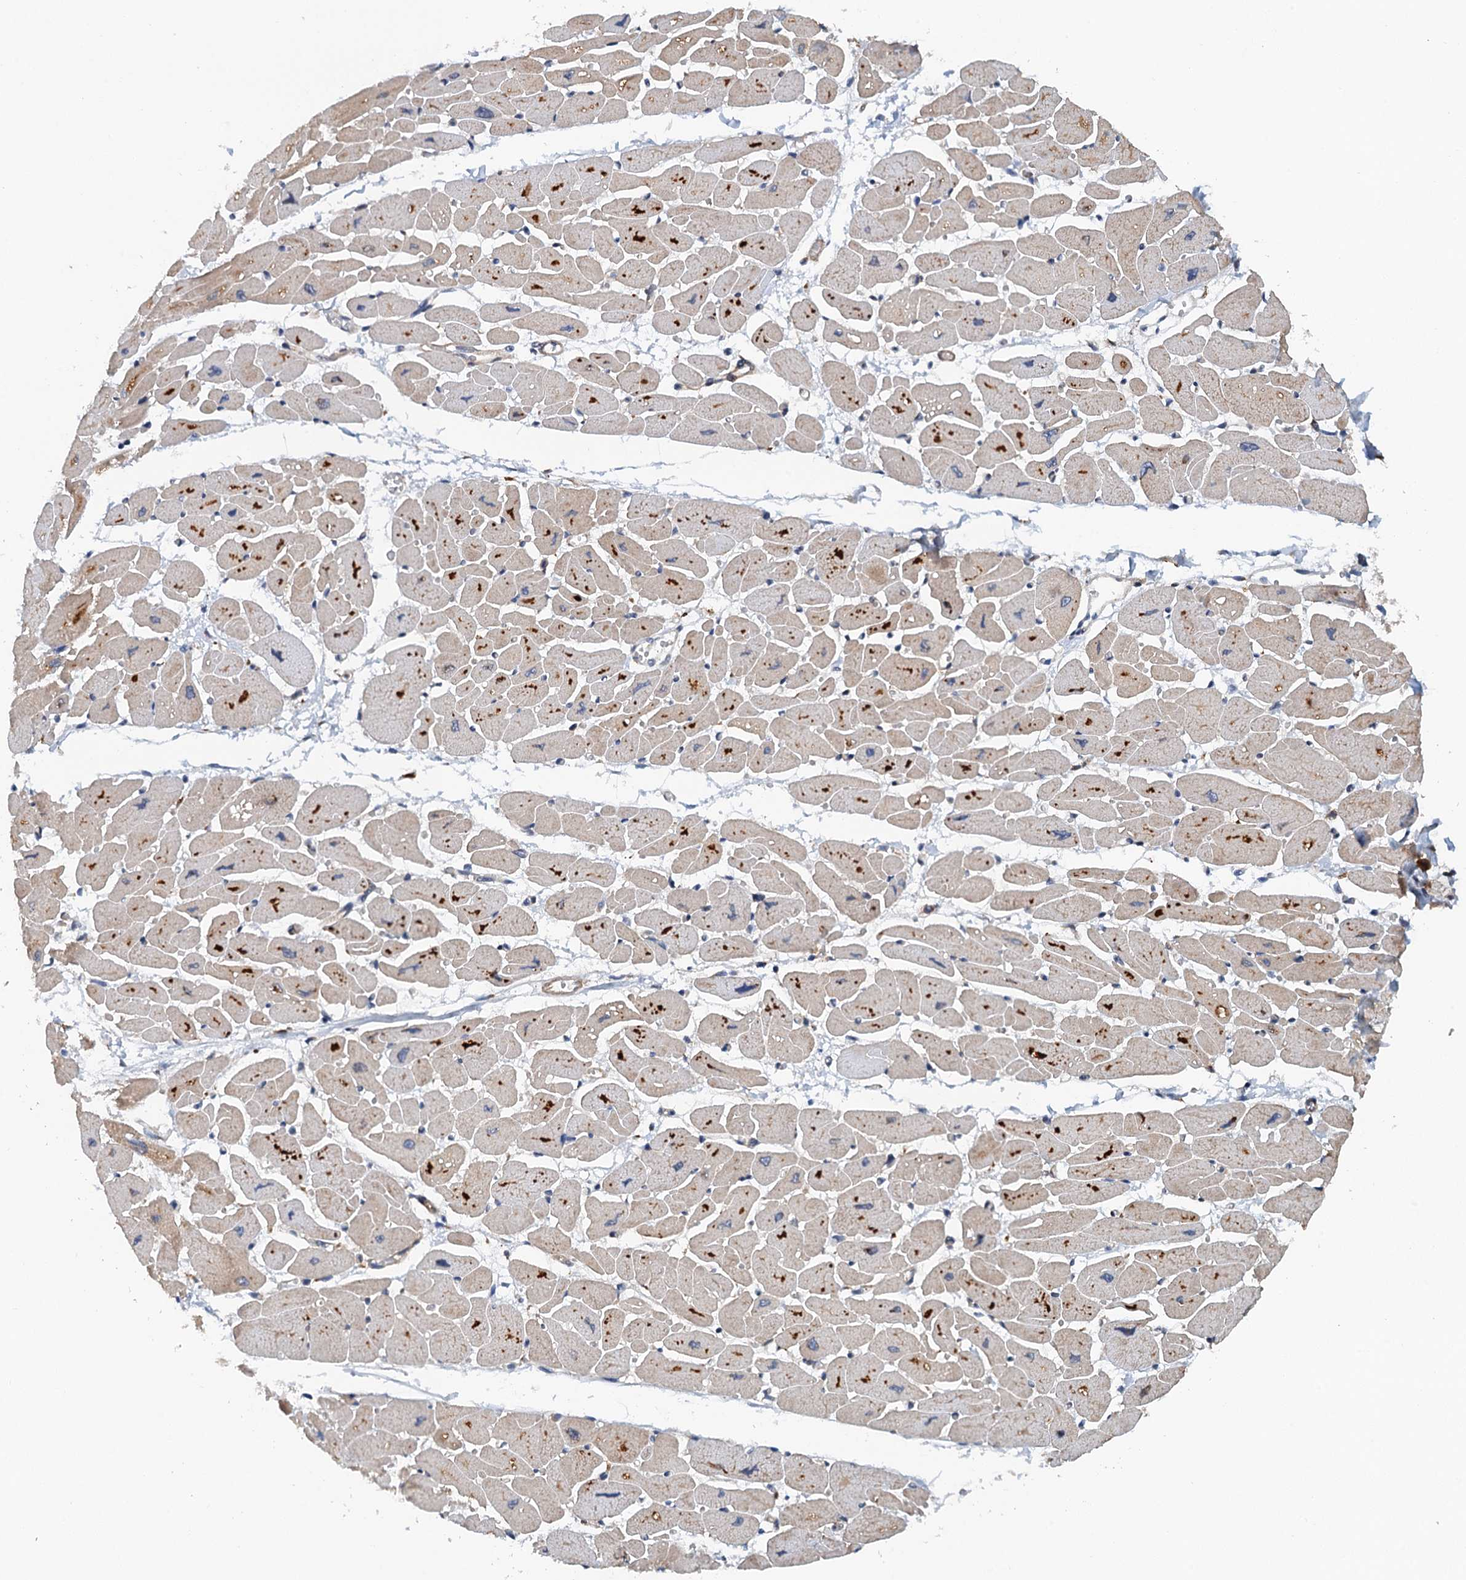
{"staining": {"intensity": "moderate", "quantity": "25%-75%", "location": "cytoplasmic/membranous"}, "tissue": "heart muscle", "cell_type": "Cardiomyocytes", "image_type": "normal", "snomed": [{"axis": "morphology", "description": "Normal tissue, NOS"}, {"axis": "topography", "description": "Heart"}], "caption": "Cardiomyocytes display moderate cytoplasmic/membranous positivity in approximately 25%-75% of cells in normal heart muscle.", "gene": "COG3", "patient": {"sex": "female", "age": 54}}